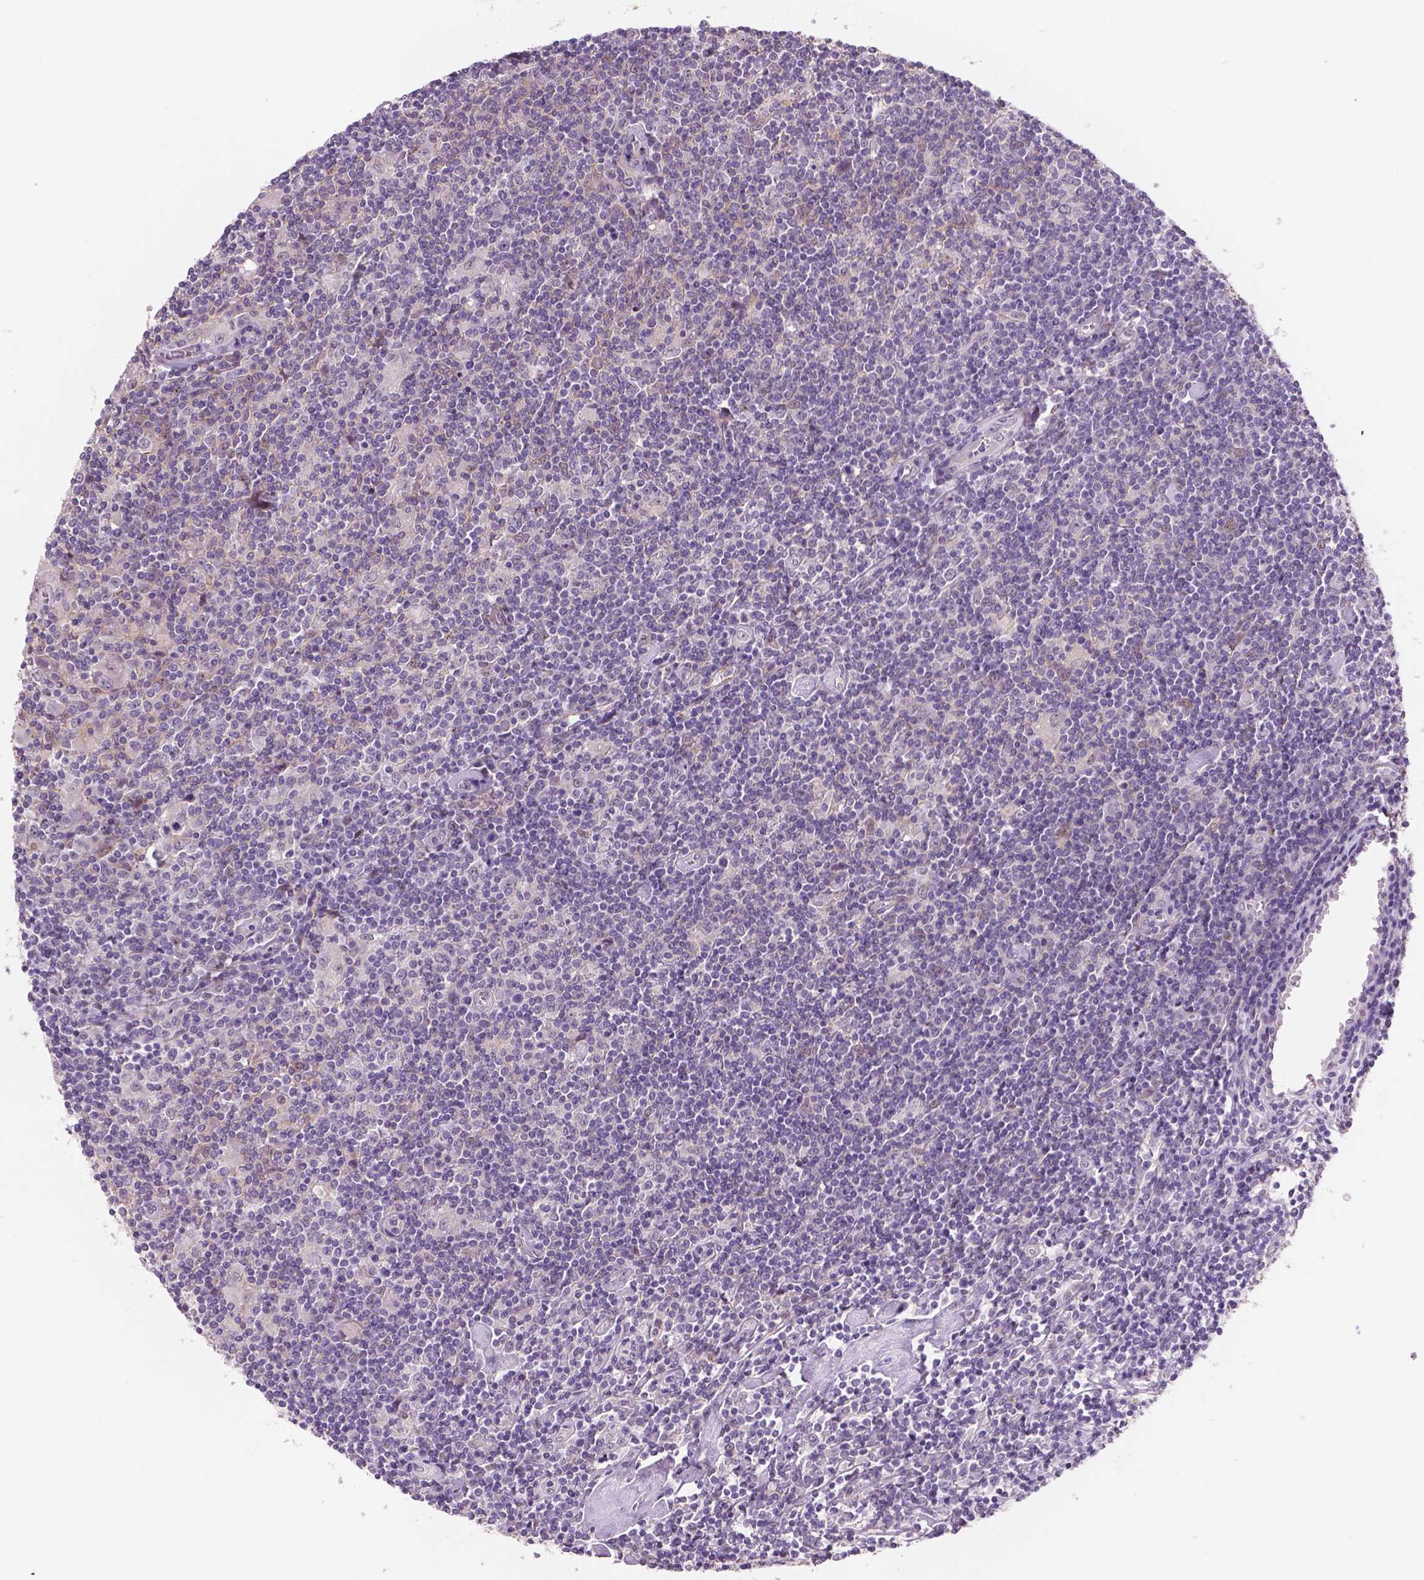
{"staining": {"intensity": "negative", "quantity": "none", "location": "none"}, "tissue": "lymphoma", "cell_type": "Tumor cells", "image_type": "cancer", "snomed": [{"axis": "morphology", "description": "Hodgkin's disease, NOS"}, {"axis": "topography", "description": "Lymph node"}], "caption": "A high-resolution micrograph shows IHC staining of lymphoma, which demonstrates no significant staining in tumor cells.", "gene": "GXYLT2", "patient": {"sex": "male", "age": 40}}